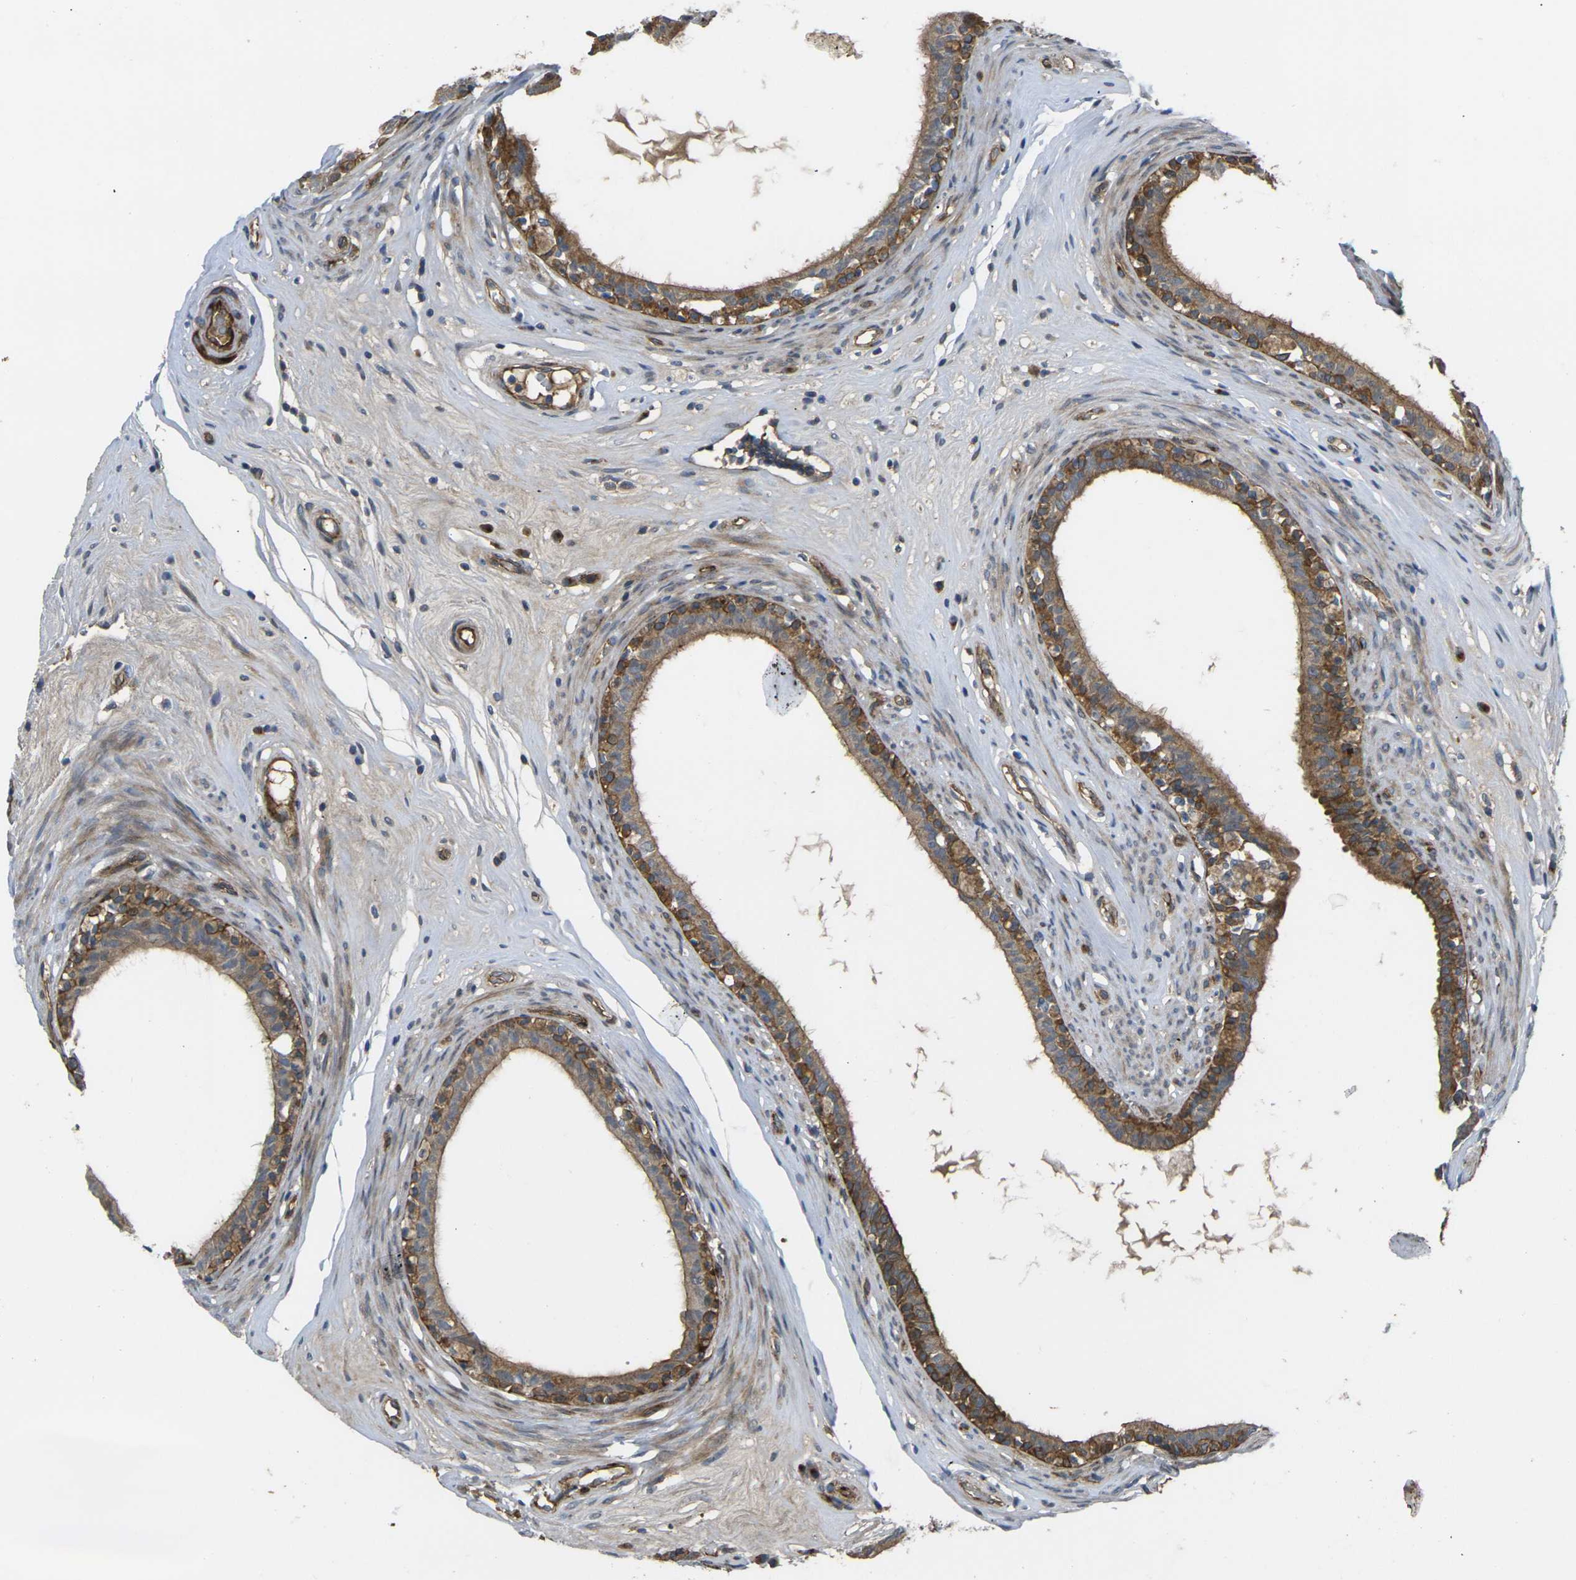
{"staining": {"intensity": "moderate", "quantity": ">75%", "location": "cytoplasmic/membranous"}, "tissue": "epididymis", "cell_type": "Glandular cells", "image_type": "normal", "snomed": [{"axis": "morphology", "description": "Normal tissue, NOS"}, {"axis": "morphology", "description": "Inflammation, NOS"}, {"axis": "topography", "description": "Epididymis"}], "caption": "Approximately >75% of glandular cells in normal epididymis demonstrate moderate cytoplasmic/membranous protein expression as visualized by brown immunohistochemical staining.", "gene": "ECE1", "patient": {"sex": "male", "age": 84}}